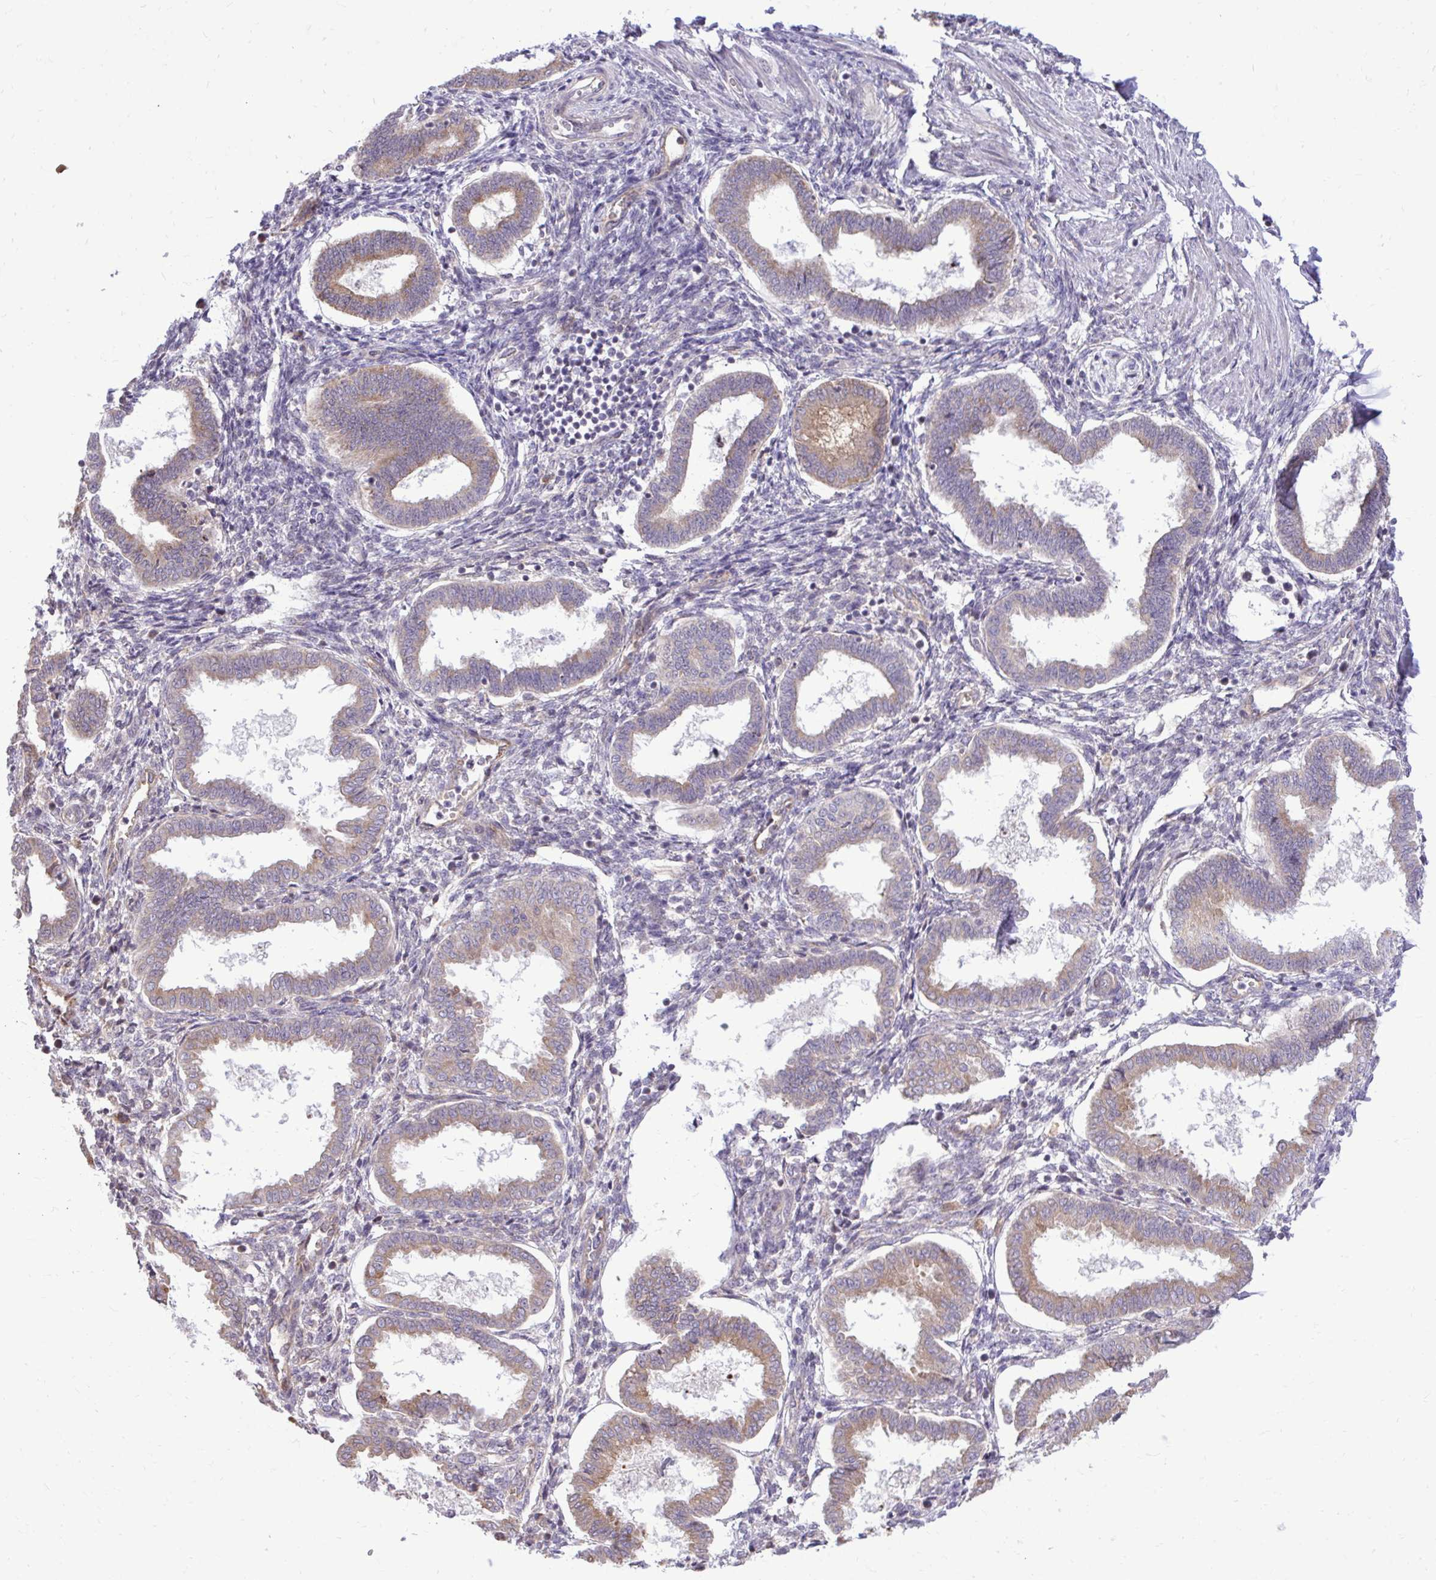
{"staining": {"intensity": "negative", "quantity": "none", "location": "none"}, "tissue": "endometrium", "cell_type": "Cells in endometrial stroma", "image_type": "normal", "snomed": [{"axis": "morphology", "description": "Normal tissue, NOS"}, {"axis": "topography", "description": "Endometrium"}], "caption": "A high-resolution histopathology image shows immunohistochemistry (IHC) staining of normal endometrium, which shows no significant expression in cells in endometrial stroma.", "gene": "METTL9", "patient": {"sex": "female", "age": 24}}